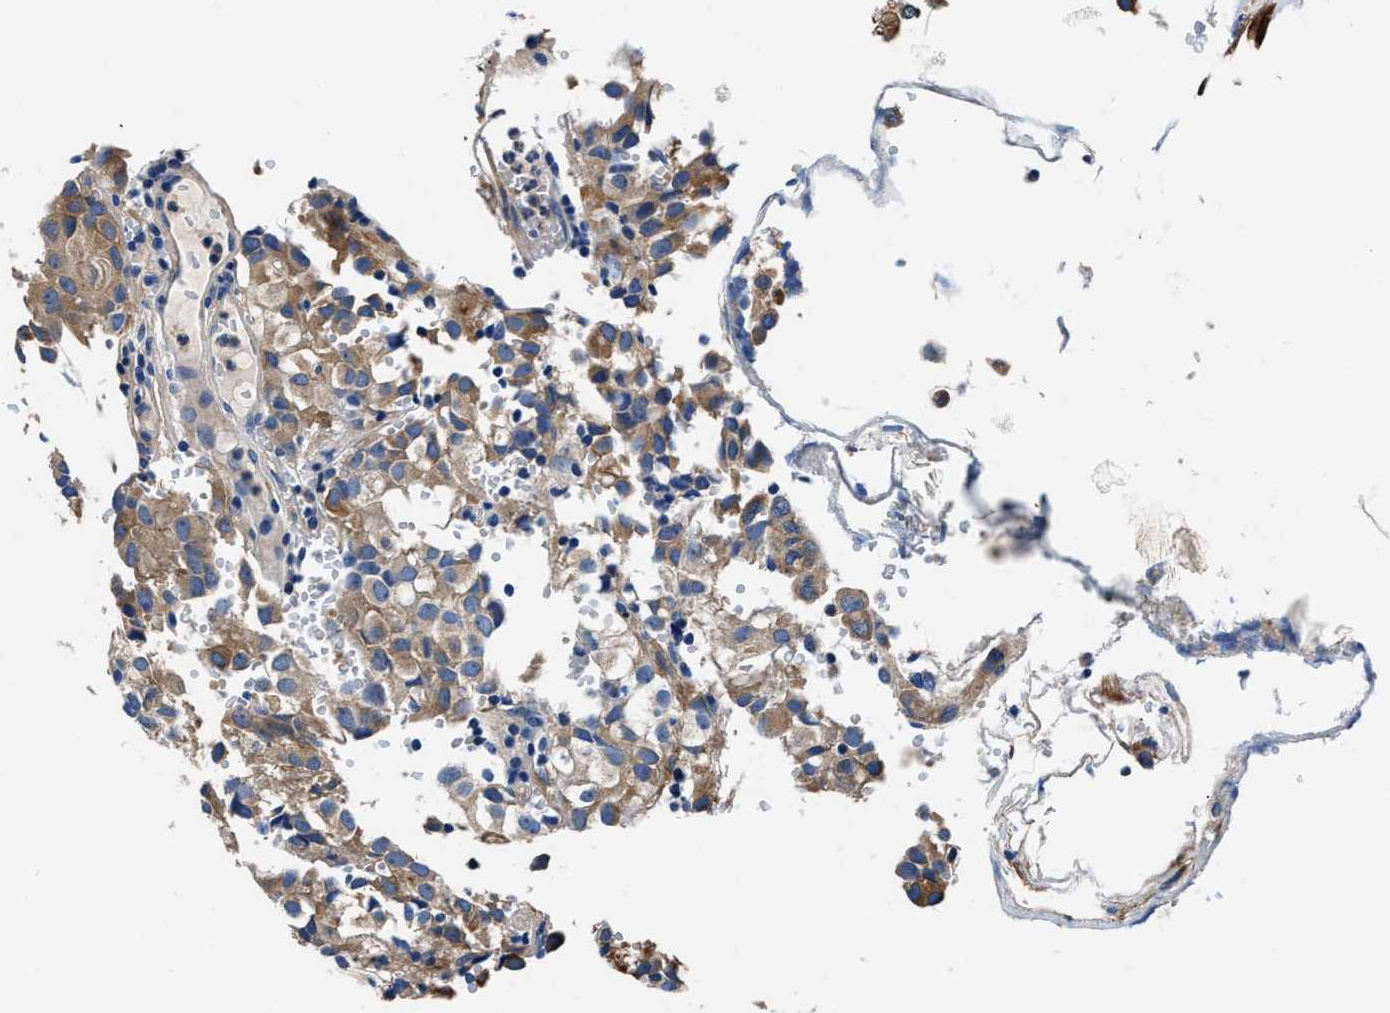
{"staining": {"intensity": "moderate", "quantity": ">75%", "location": "cytoplasmic/membranous"}, "tissue": "glioma", "cell_type": "Tumor cells", "image_type": "cancer", "snomed": [{"axis": "morphology", "description": "Glioma, malignant, High grade"}, {"axis": "topography", "description": "Brain"}], "caption": "Moderate cytoplasmic/membranous protein staining is identified in approximately >75% of tumor cells in glioma. Nuclei are stained in blue.", "gene": "NEU1", "patient": {"sex": "male", "age": 32}}